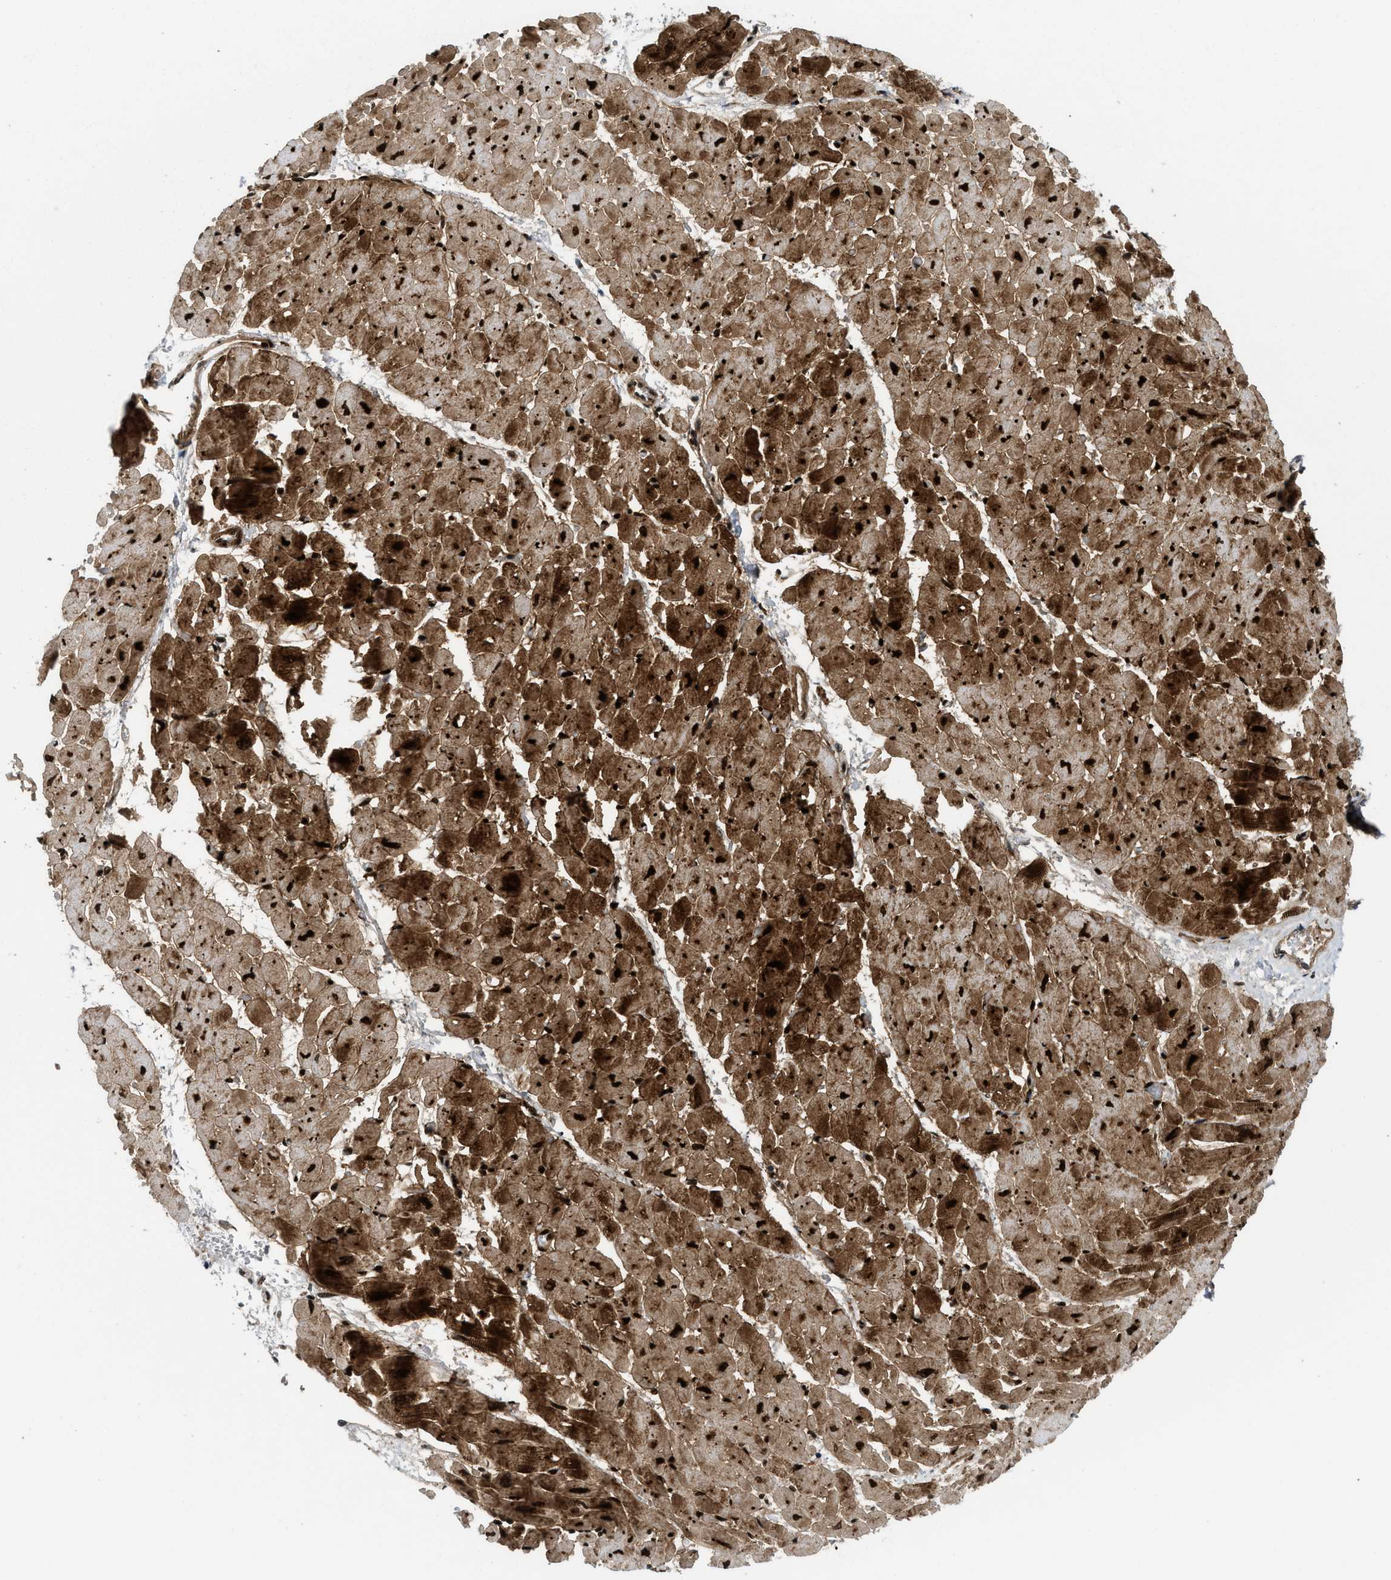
{"staining": {"intensity": "strong", "quantity": ">75%", "location": "cytoplasmic/membranous,nuclear"}, "tissue": "heart muscle", "cell_type": "Cardiomyocytes", "image_type": "normal", "snomed": [{"axis": "morphology", "description": "Normal tissue, NOS"}, {"axis": "topography", "description": "Heart"}], "caption": "DAB immunohistochemical staining of unremarkable human heart muscle displays strong cytoplasmic/membranous,nuclear protein expression in approximately >75% of cardiomyocytes. (Stains: DAB in brown, nuclei in blue, Microscopy: brightfield microscopy at high magnification).", "gene": "PDLIM5", "patient": {"sex": "male", "age": 45}}